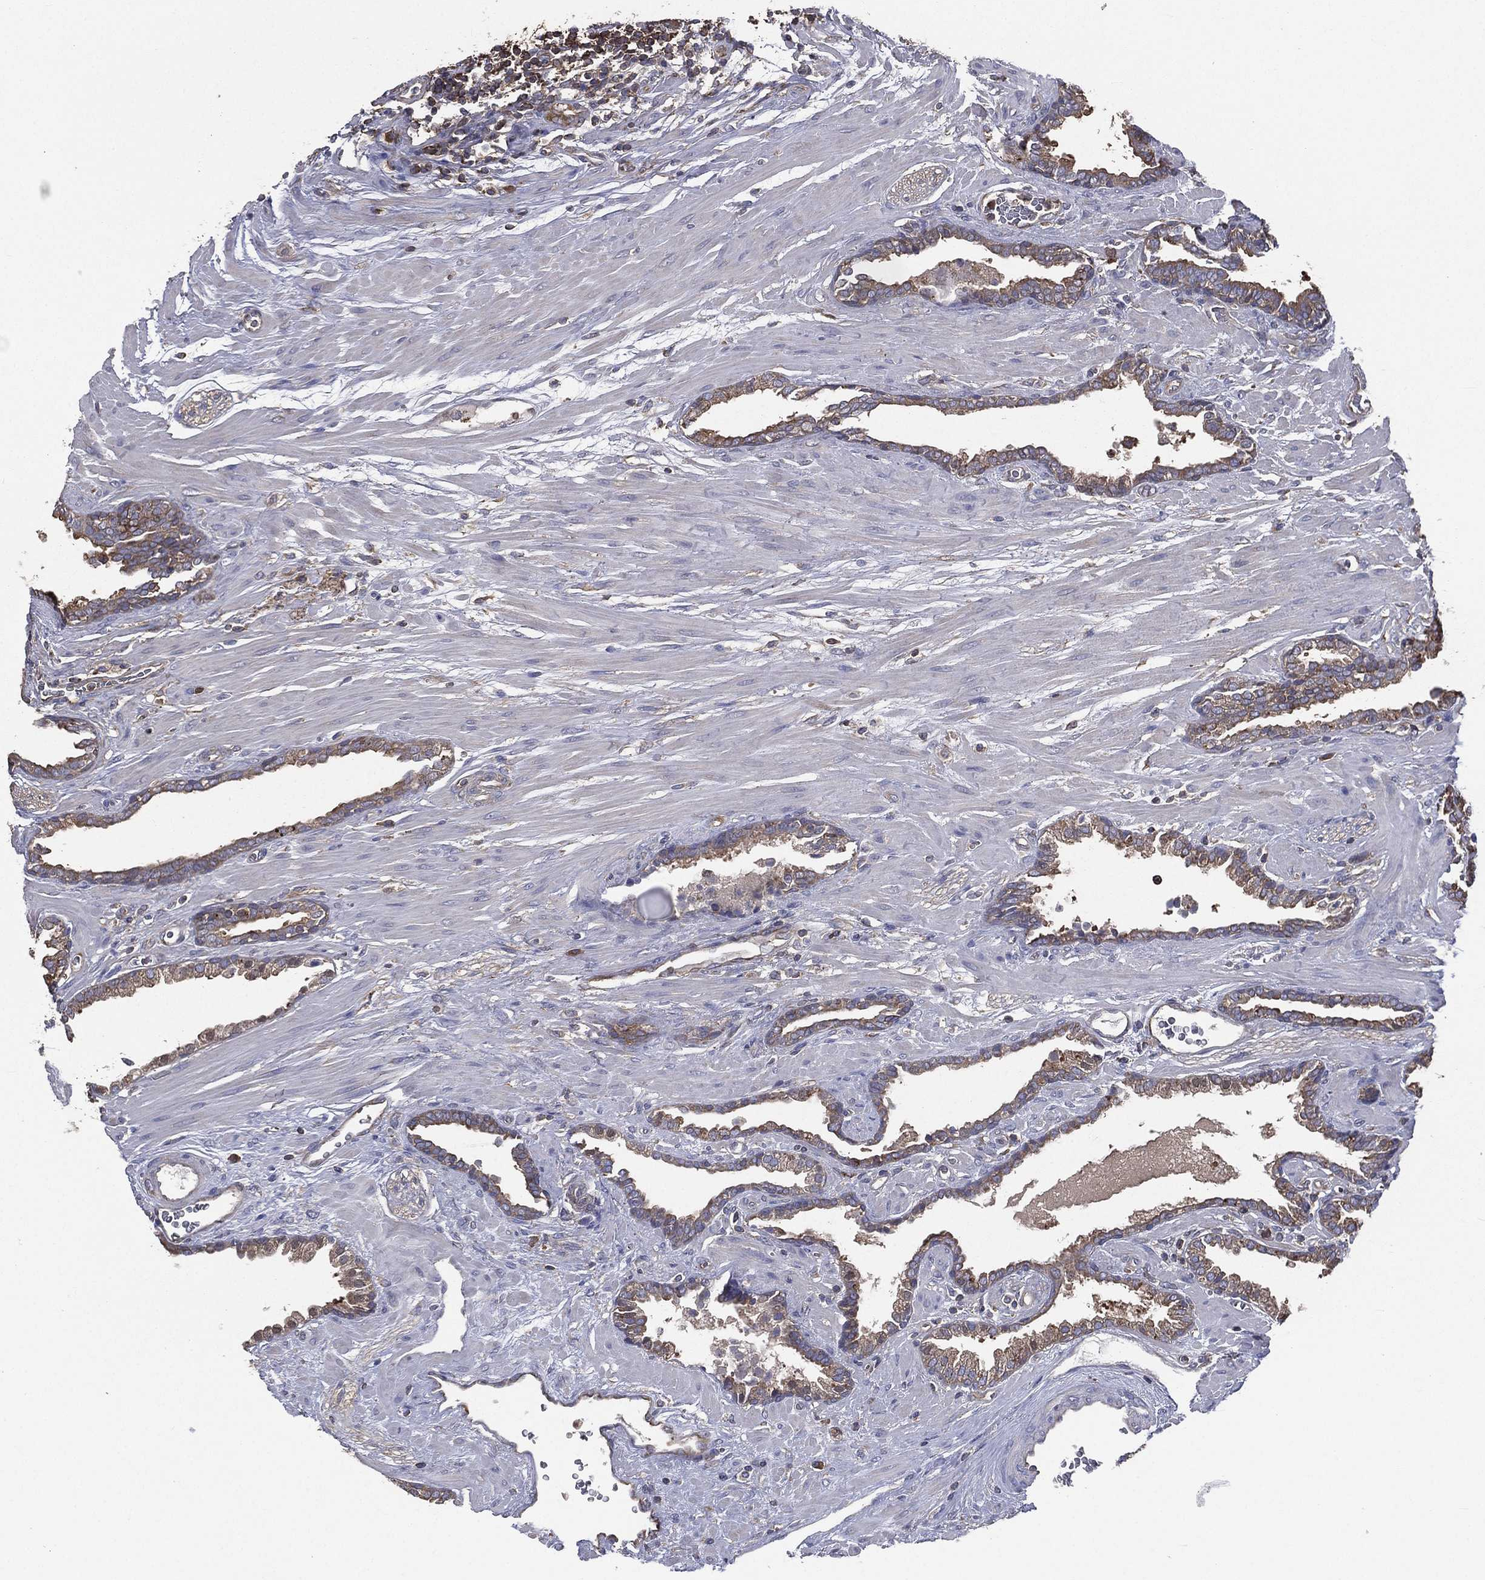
{"staining": {"intensity": "moderate", "quantity": "25%-75%", "location": "cytoplasmic/membranous"}, "tissue": "prostate cancer", "cell_type": "Tumor cells", "image_type": "cancer", "snomed": [{"axis": "morphology", "description": "Adenocarcinoma, Low grade"}, {"axis": "topography", "description": "Prostate"}], "caption": "About 25%-75% of tumor cells in human prostate low-grade adenocarcinoma exhibit moderate cytoplasmic/membranous protein staining as visualized by brown immunohistochemical staining.", "gene": "SARS1", "patient": {"sex": "male", "age": 69}}